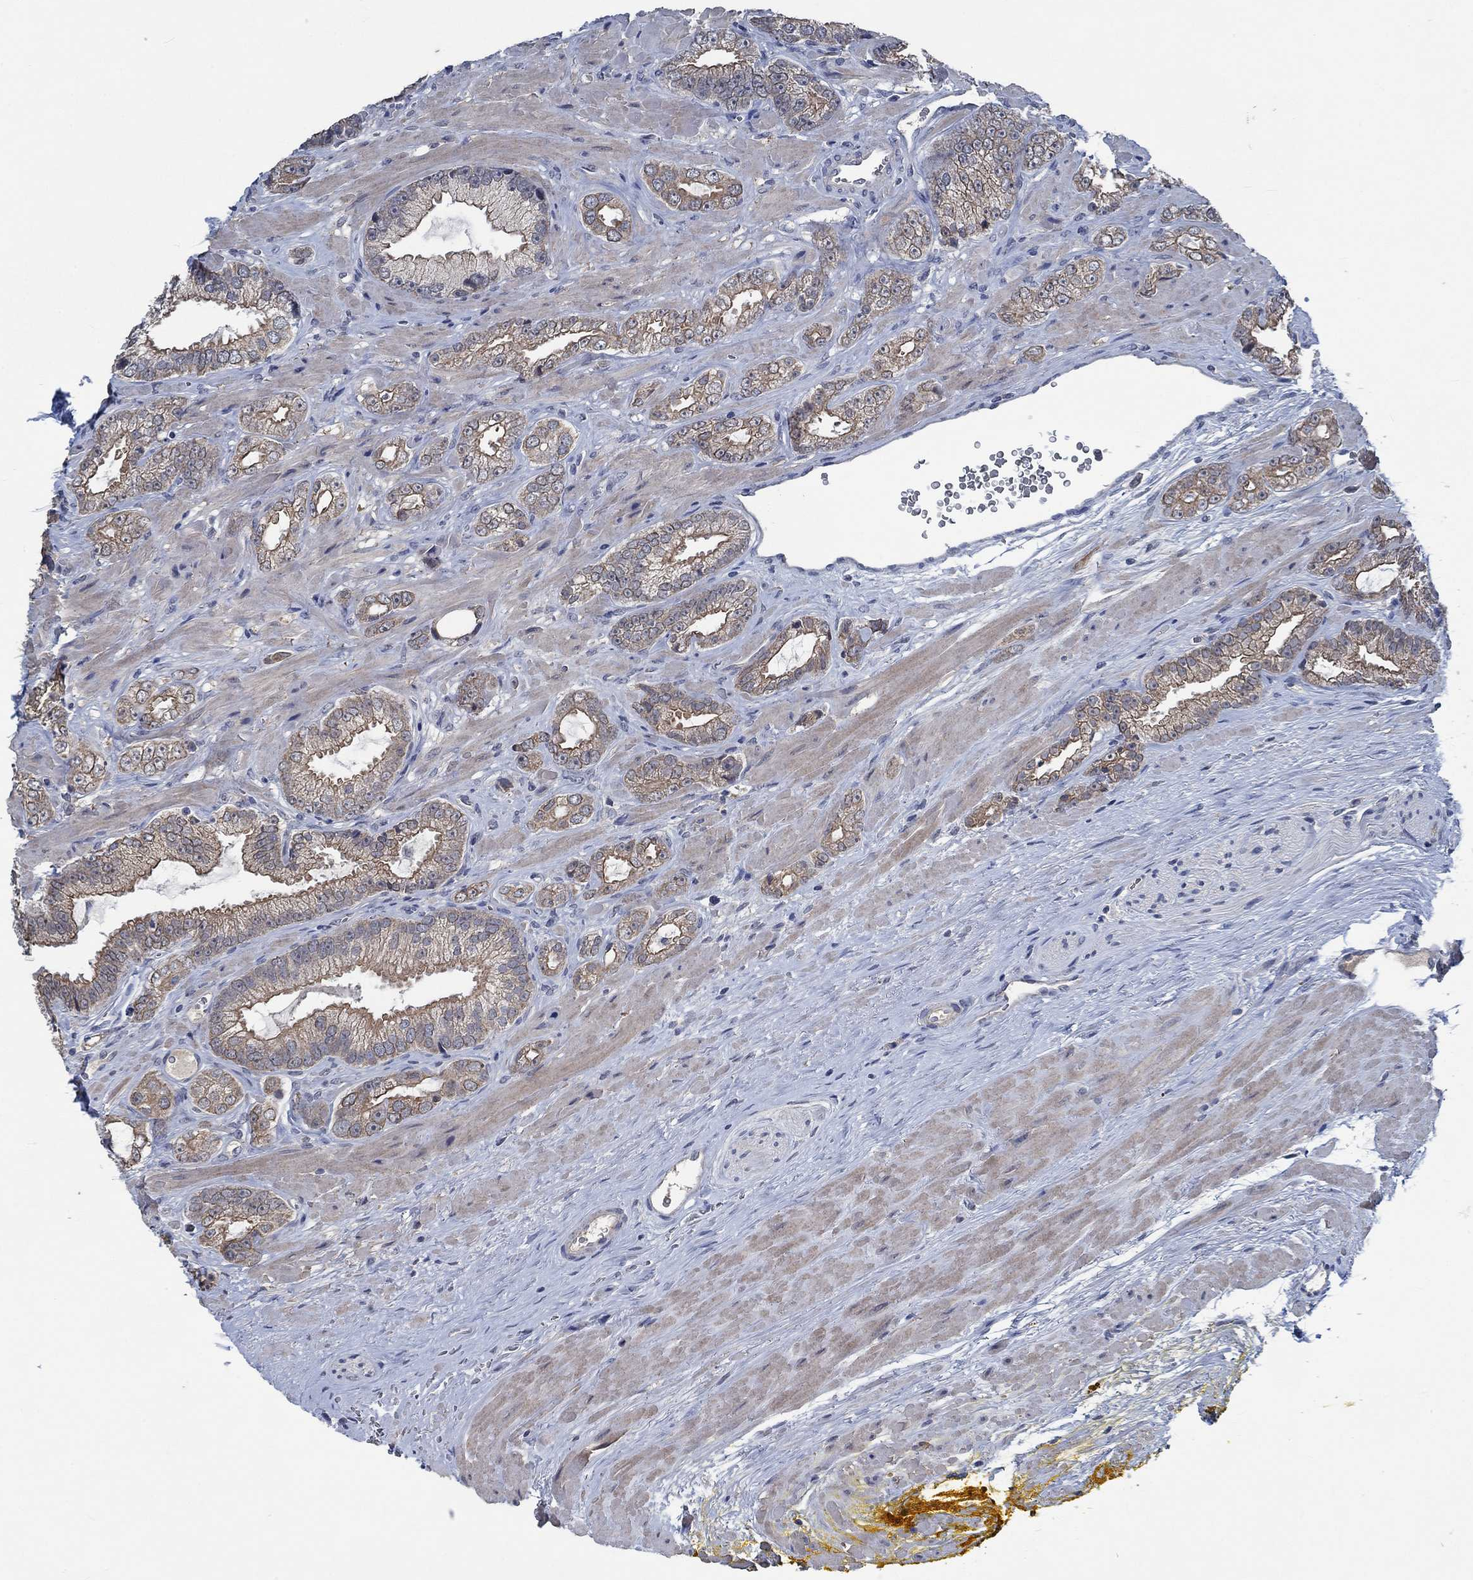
{"staining": {"intensity": "negative", "quantity": "none", "location": "none"}, "tissue": "prostate cancer", "cell_type": "Tumor cells", "image_type": "cancer", "snomed": [{"axis": "morphology", "description": "Adenocarcinoma, NOS"}, {"axis": "topography", "description": "Prostate"}], "caption": "The micrograph displays no significant staining in tumor cells of prostate cancer. Nuclei are stained in blue.", "gene": "OBSCN", "patient": {"sex": "male", "age": 67}}